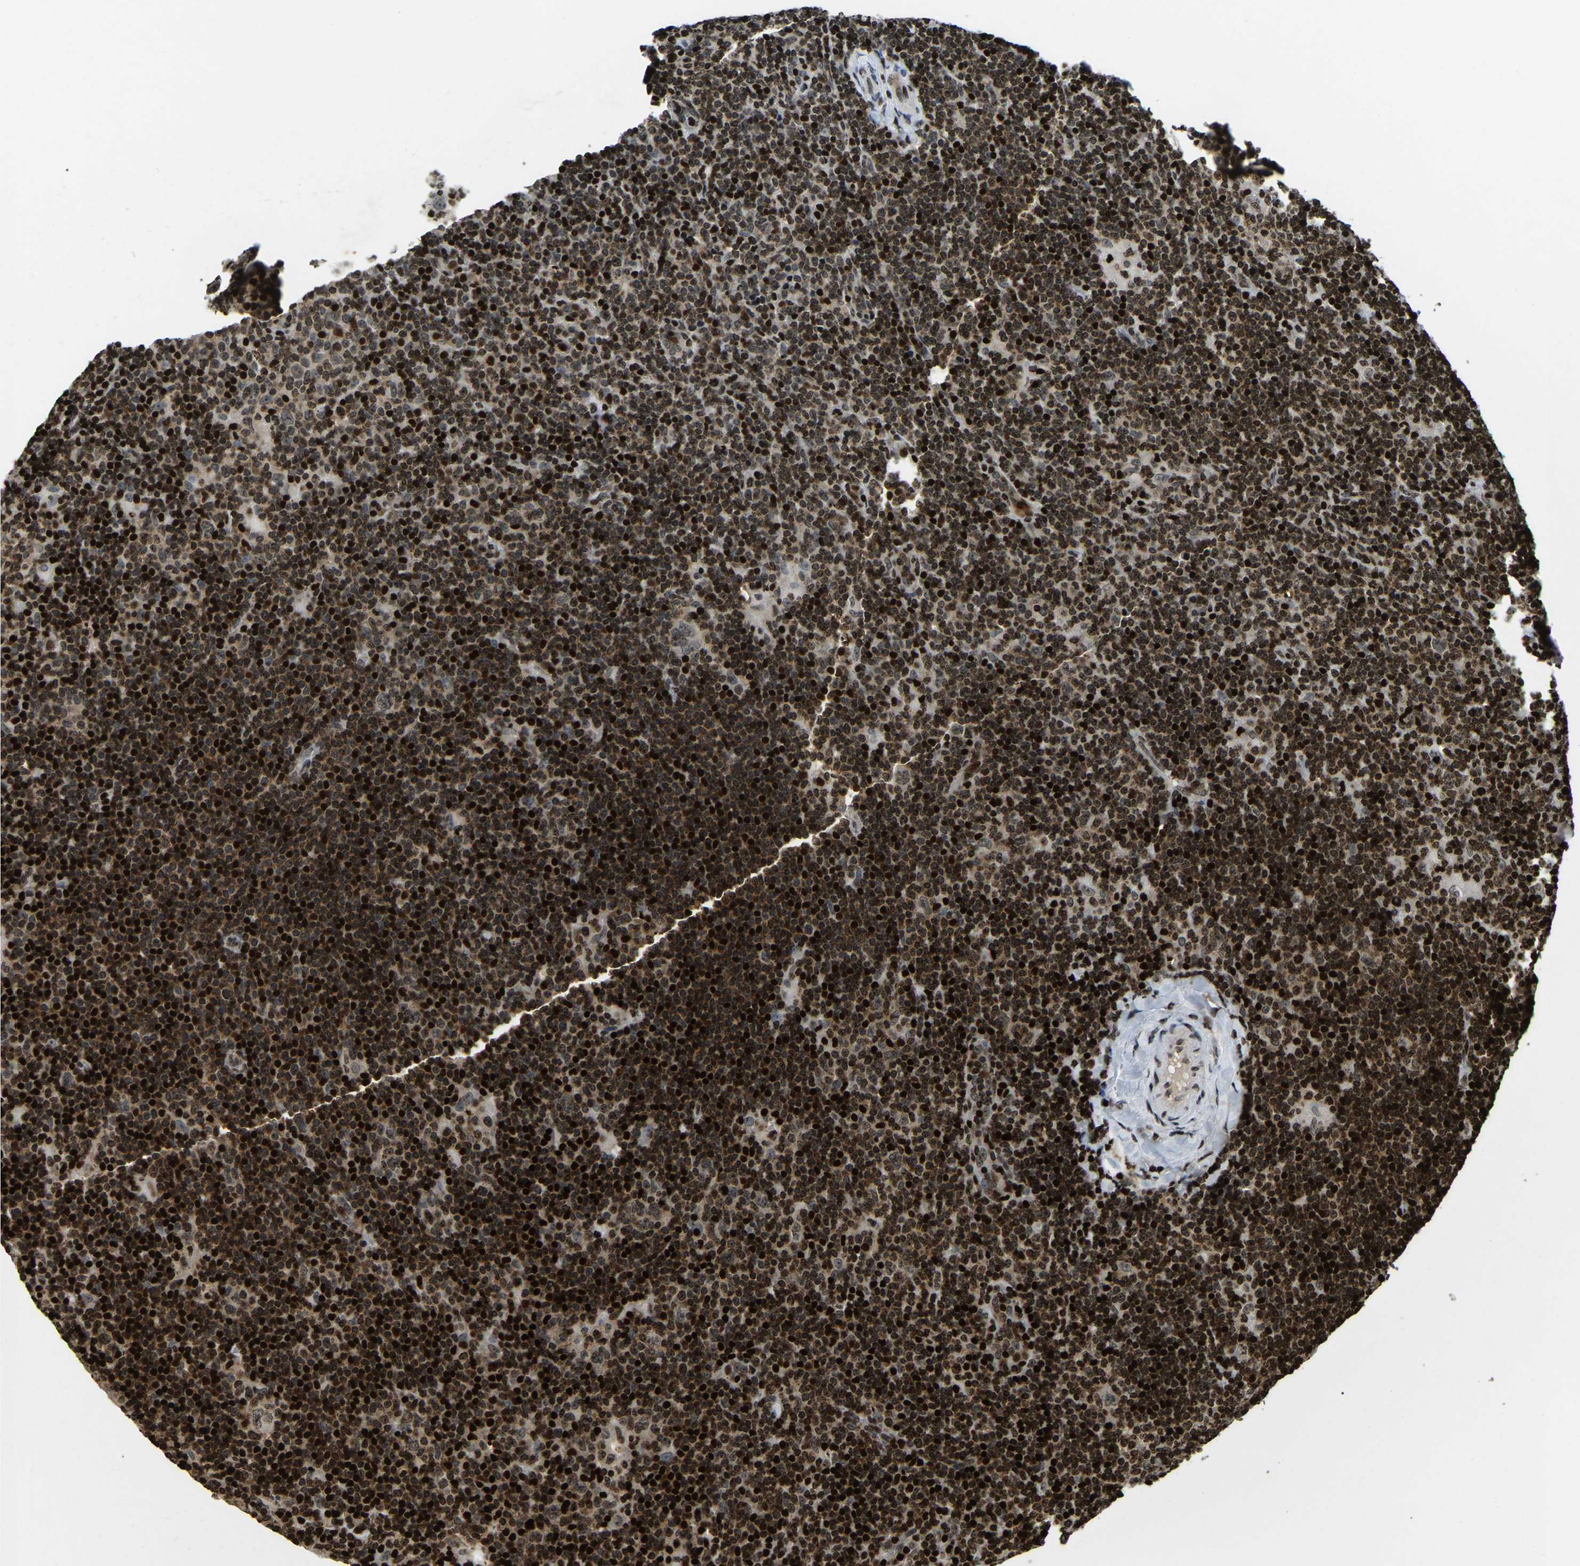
{"staining": {"intensity": "moderate", "quantity": "25%-75%", "location": "nuclear"}, "tissue": "lymphoma", "cell_type": "Tumor cells", "image_type": "cancer", "snomed": [{"axis": "morphology", "description": "Hodgkin's disease, NOS"}, {"axis": "topography", "description": "Lymph node"}], "caption": "Hodgkin's disease tissue reveals moderate nuclear staining in approximately 25%-75% of tumor cells", "gene": "LRRC61", "patient": {"sex": "female", "age": 57}}